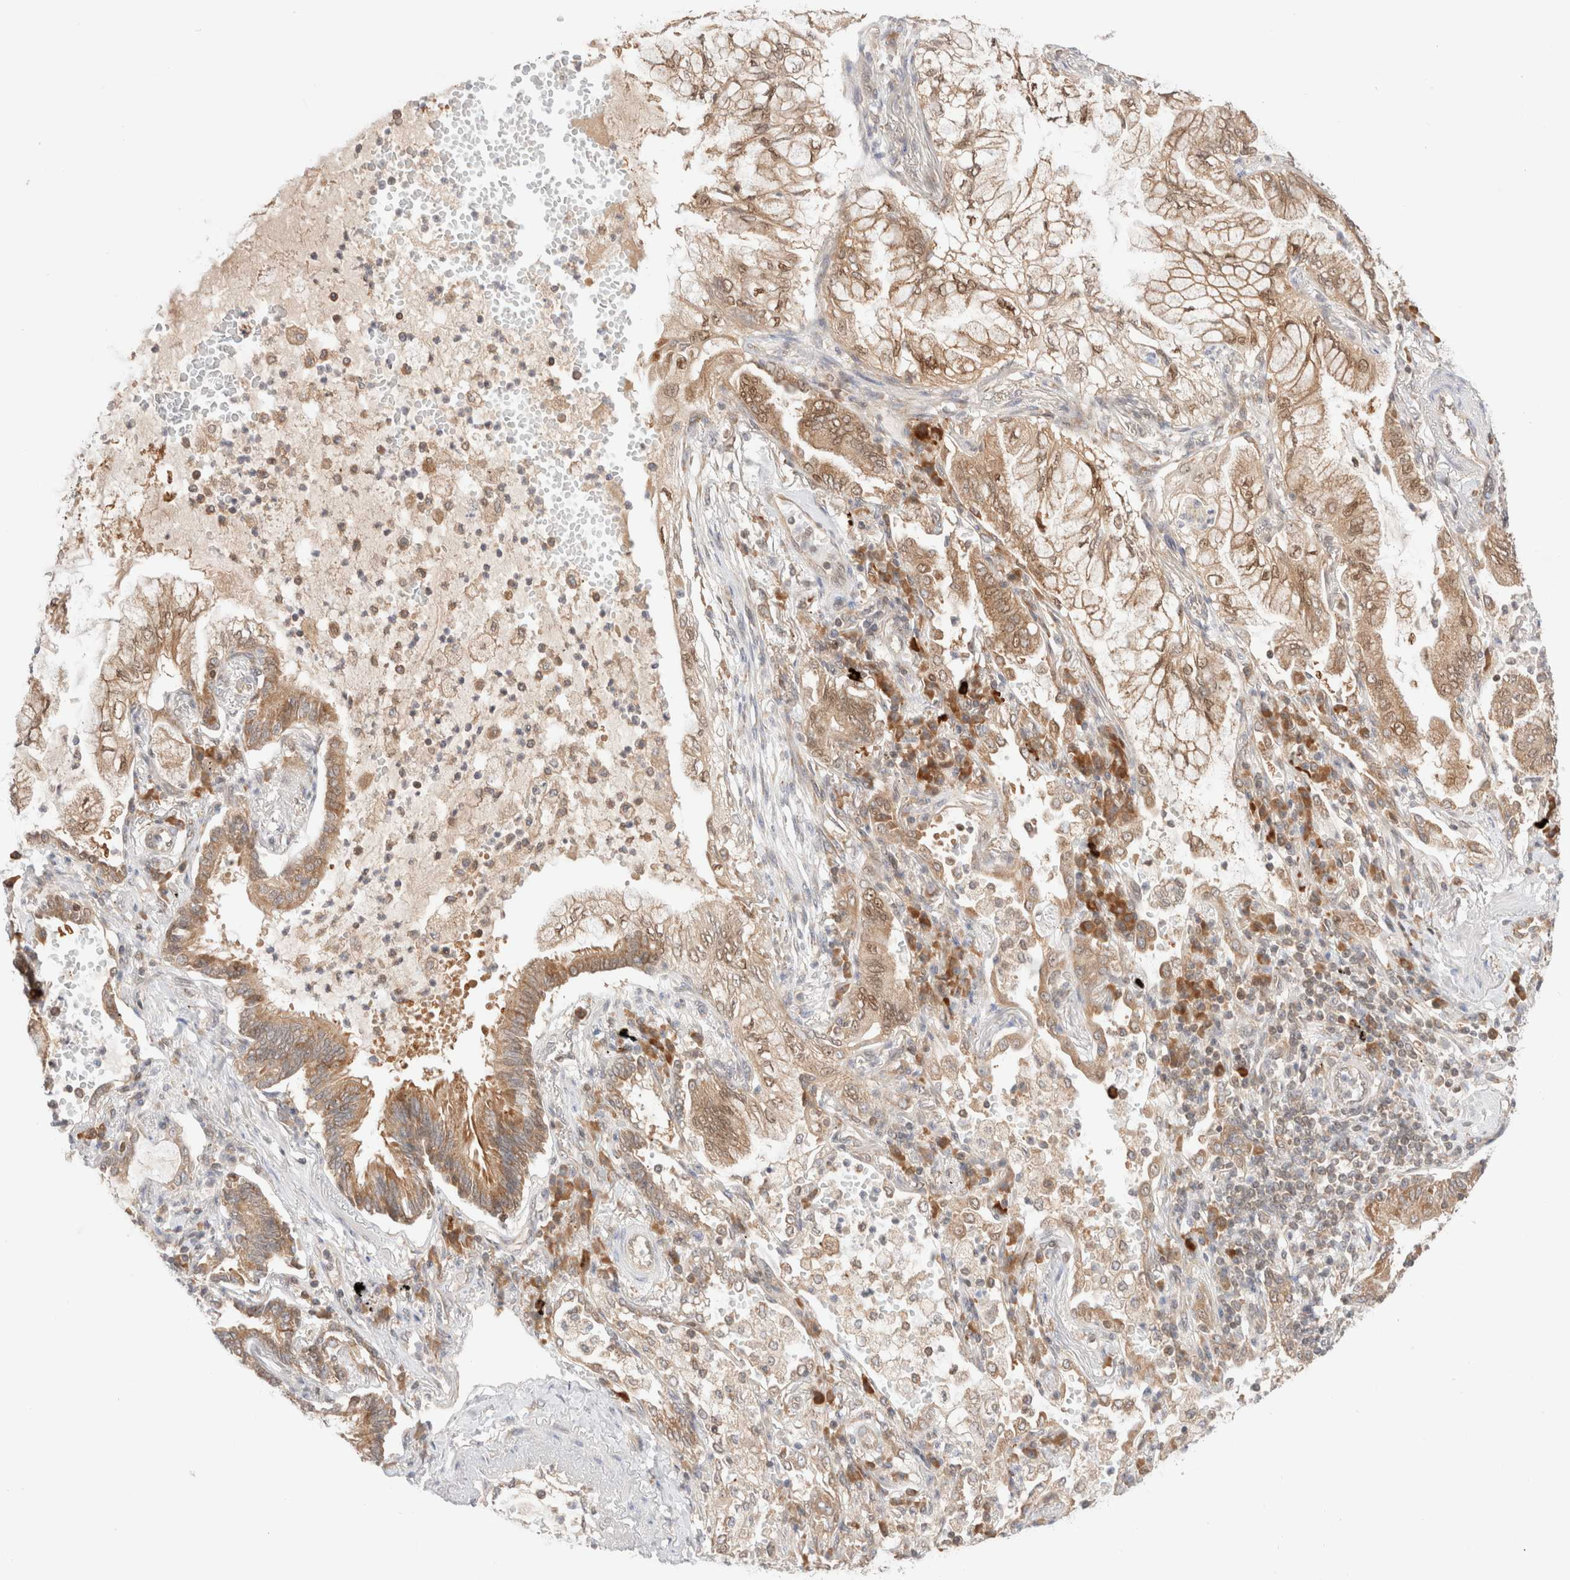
{"staining": {"intensity": "moderate", "quantity": ">75%", "location": "cytoplasmic/membranous"}, "tissue": "lung cancer", "cell_type": "Tumor cells", "image_type": "cancer", "snomed": [{"axis": "morphology", "description": "Adenocarcinoma, NOS"}, {"axis": "topography", "description": "Lung"}], "caption": "Brown immunohistochemical staining in human adenocarcinoma (lung) exhibits moderate cytoplasmic/membranous expression in about >75% of tumor cells.", "gene": "XKR4", "patient": {"sex": "female", "age": 70}}